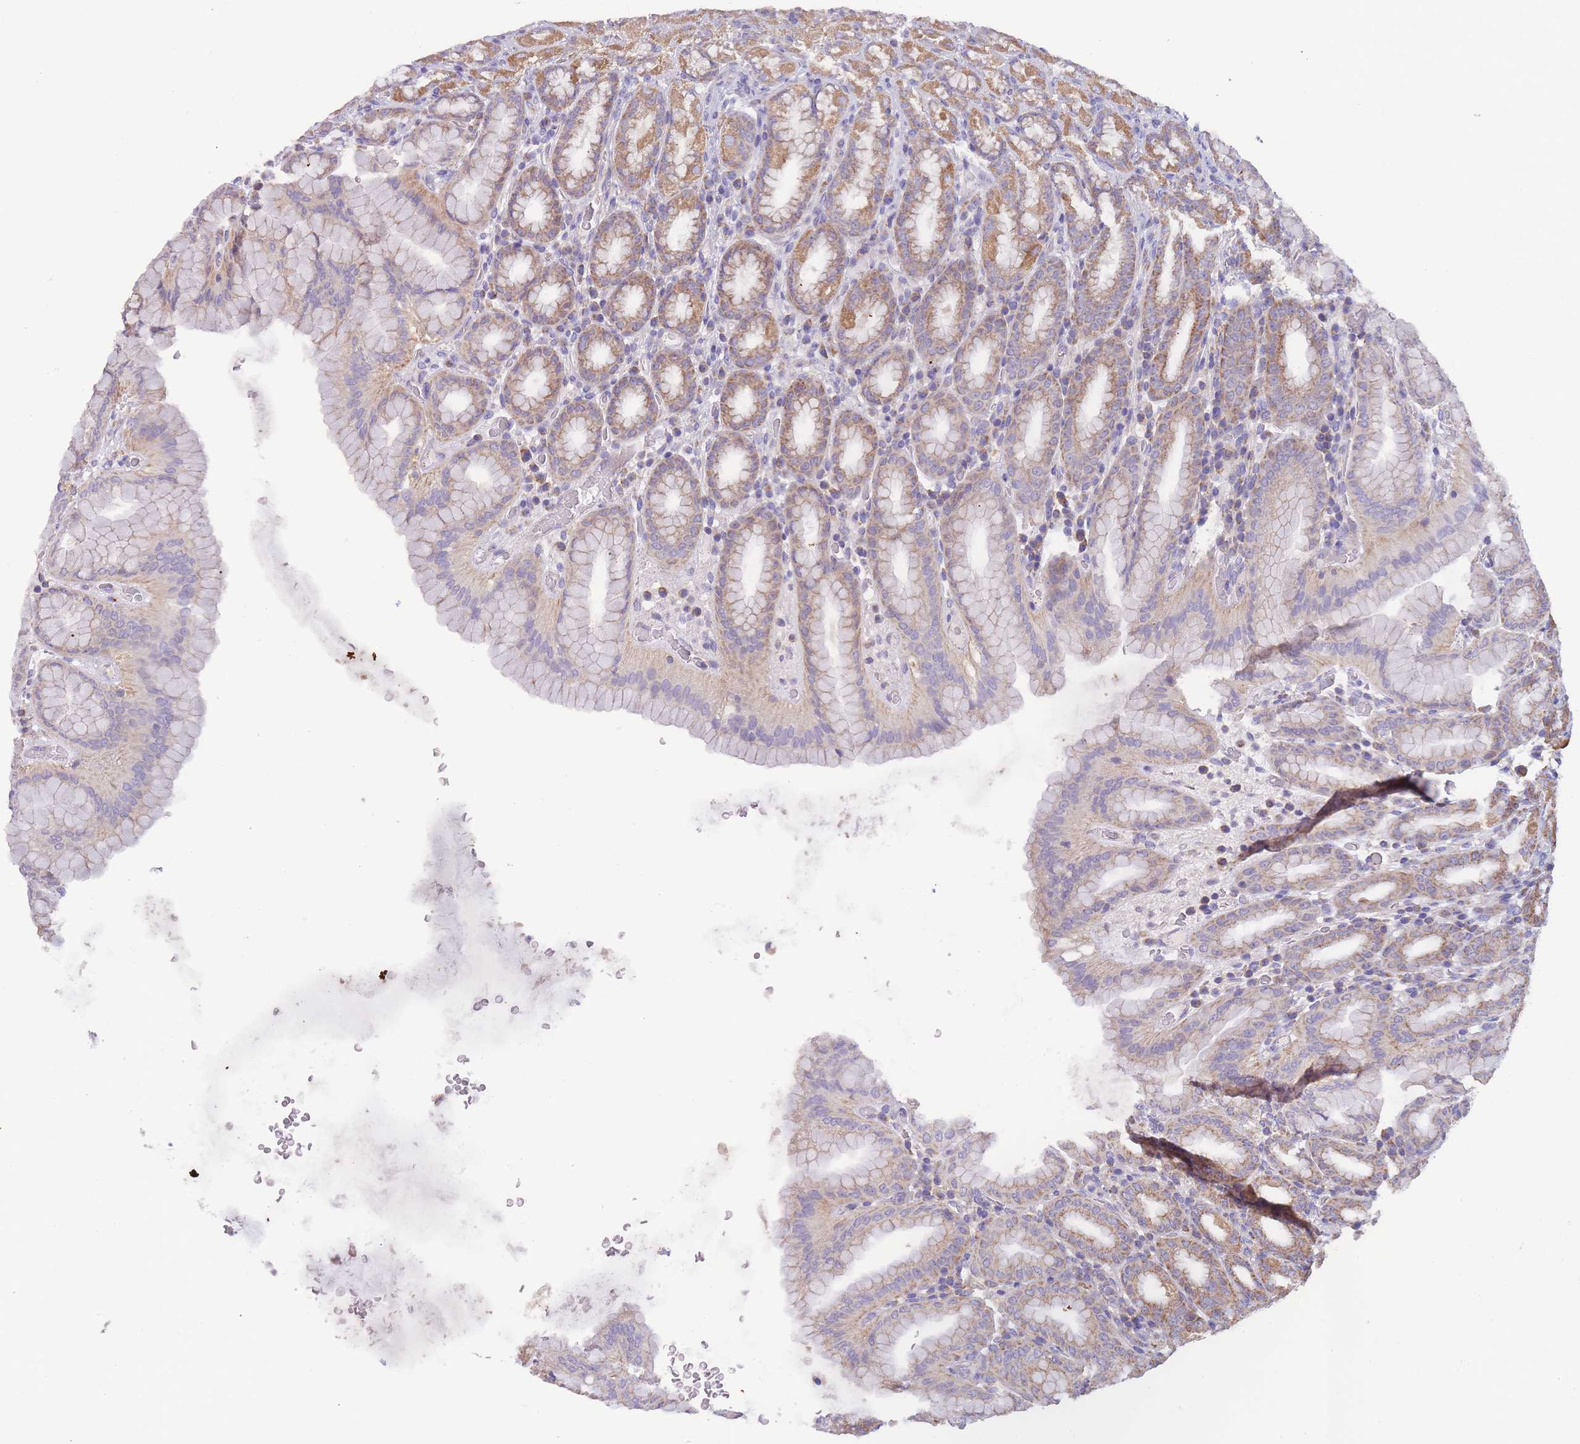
{"staining": {"intensity": "moderate", "quantity": "25%-75%", "location": "cytoplasmic/membranous"}, "tissue": "stomach", "cell_type": "Glandular cells", "image_type": "normal", "snomed": [{"axis": "morphology", "description": "Normal tissue, NOS"}, {"axis": "topography", "description": "Stomach, upper"}, {"axis": "topography", "description": "Stomach"}], "caption": "About 25%-75% of glandular cells in normal human stomach exhibit moderate cytoplasmic/membranous protein expression as visualized by brown immunohistochemical staining.", "gene": "SLC25A42", "patient": {"sex": "male", "age": 68}}